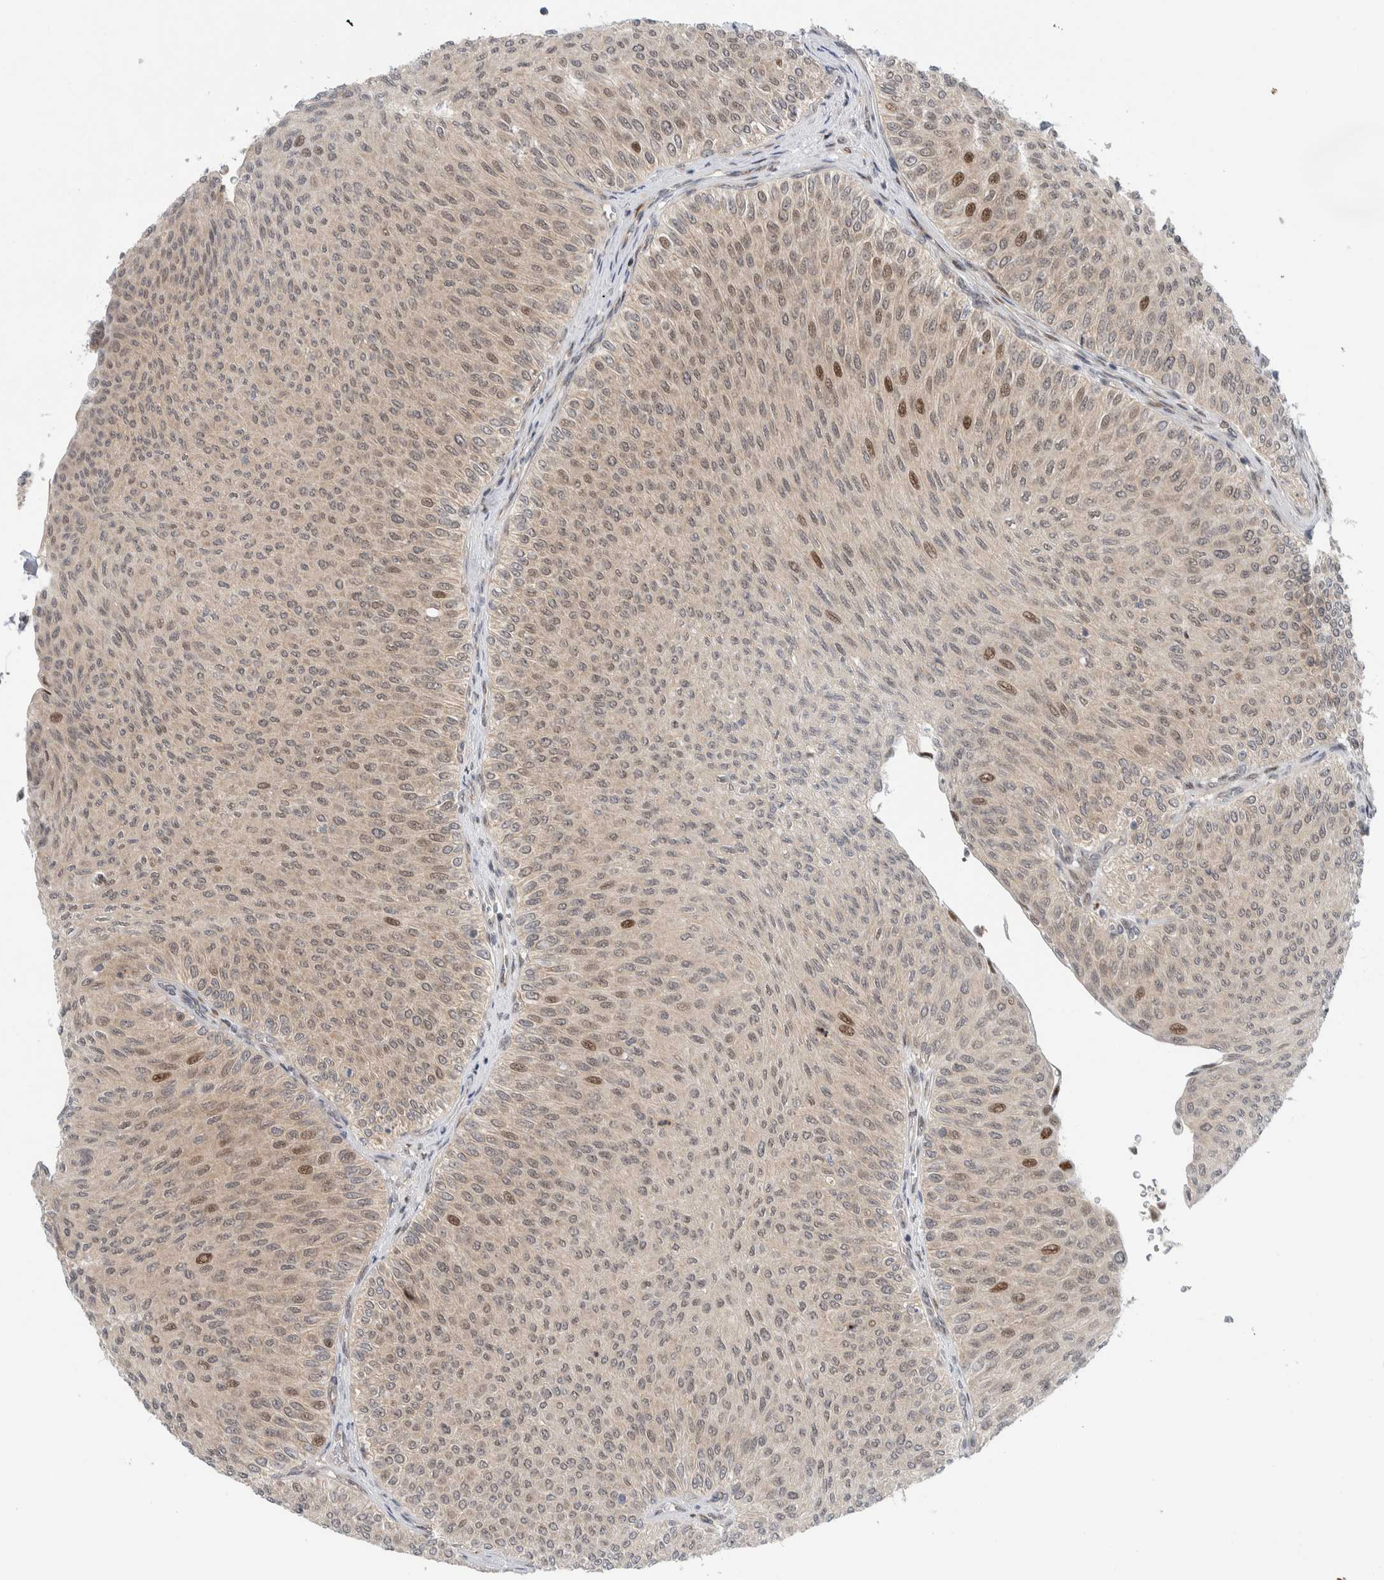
{"staining": {"intensity": "strong", "quantity": "<25%", "location": "nuclear"}, "tissue": "urothelial cancer", "cell_type": "Tumor cells", "image_type": "cancer", "snomed": [{"axis": "morphology", "description": "Urothelial carcinoma, Low grade"}, {"axis": "topography", "description": "Urinary bladder"}], "caption": "Immunohistochemistry photomicrograph of urothelial cancer stained for a protein (brown), which shows medium levels of strong nuclear staining in about <25% of tumor cells.", "gene": "NCR3LG1", "patient": {"sex": "male", "age": 78}}